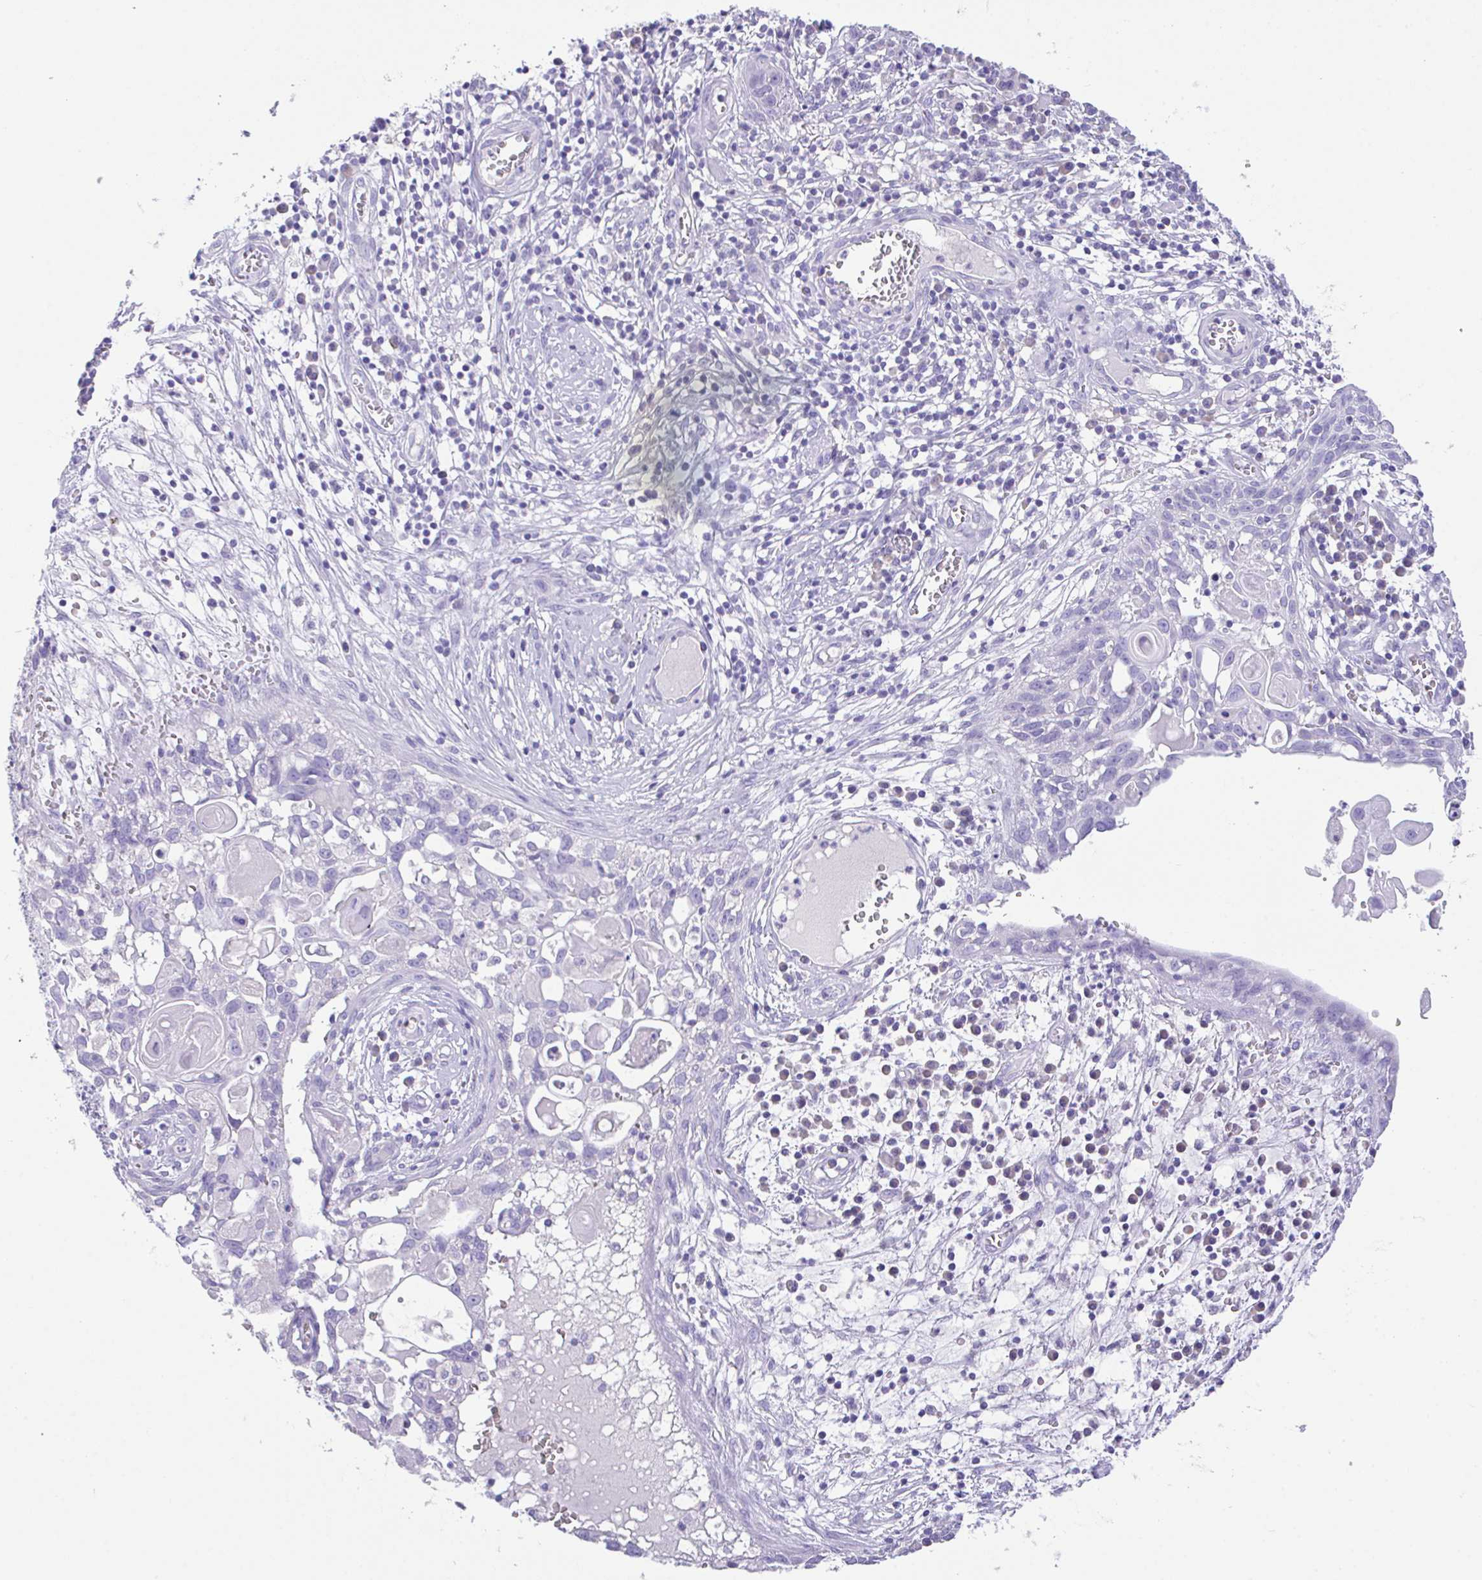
{"staining": {"intensity": "negative", "quantity": "none", "location": "none"}, "tissue": "skin cancer", "cell_type": "Tumor cells", "image_type": "cancer", "snomed": [{"axis": "morphology", "description": "Squamous cell carcinoma, NOS"}, {"axis": "topography", "description": "Skin"}, {"axis": "topography", "description": "Vulva"}], "caption": "Immunohistochemistry image of human skin squamous cell carcinoma stained for a protein (brown), which reveals no staining in tumor cells. (Brightfield microscopy of DAB immunohistochemistry at high magnification).", "gene": "HACD4", "patient": {"sex": "female", "age": 83}}